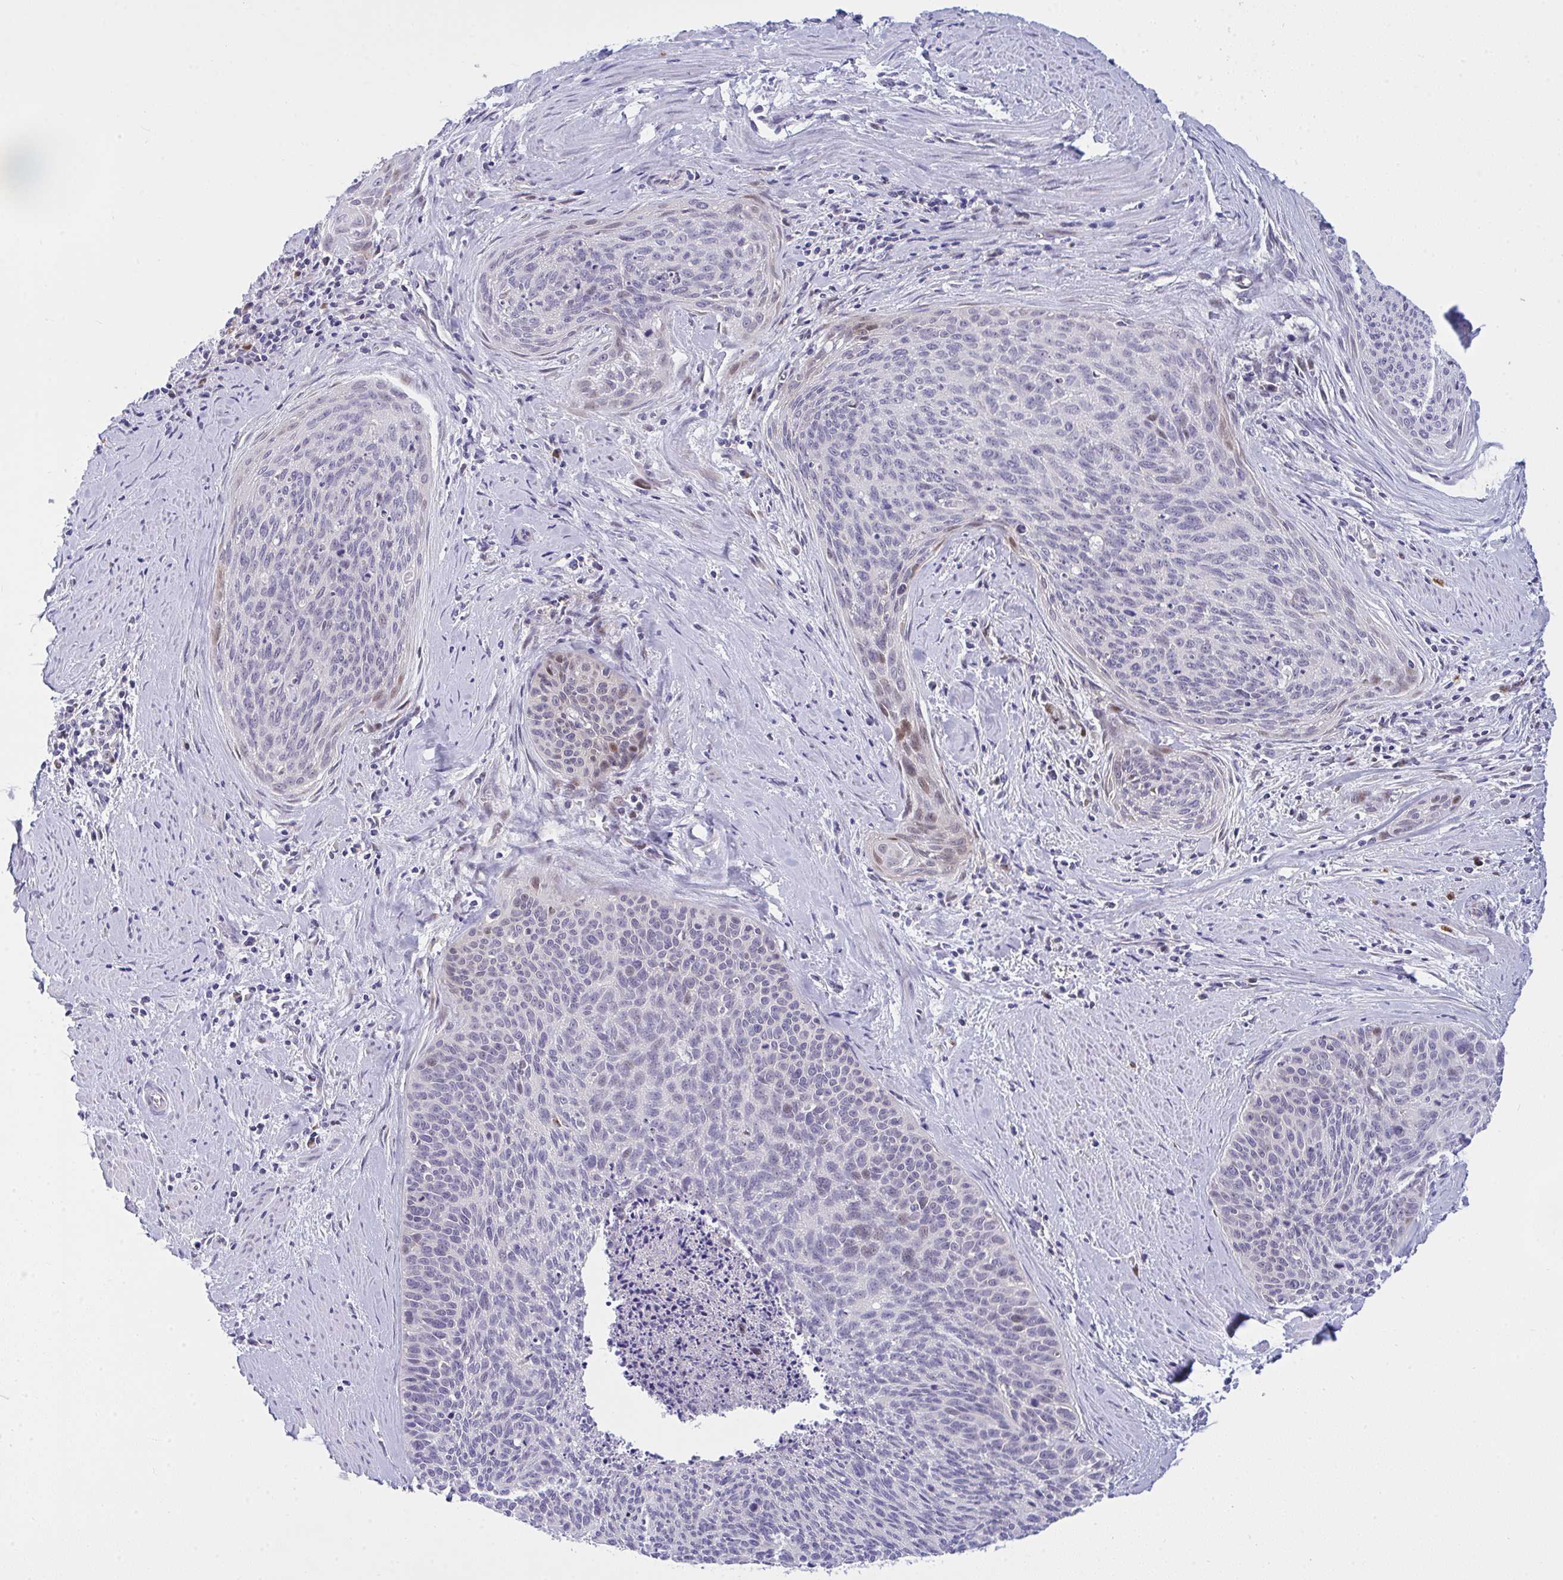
{"staining": {"intensity": "weak", "quantity": "<25%", "location": "nuclear"}, "tissue": "cervical cancer", "cell_type": "Tumor cells", "image_type": "cancer", "snomed": [{"axis": "morphology", "description": "Squamous cell carcinoma, NOS"}, {"axis": "topography", "description": "Cervix"}], "caption": "This image is of cervical squamous cell carcinoma stained with immunohistochemistry to label a protein in brown with the nuclei are counter-stained blue. There is no expression in tumor cells.", "gene": "ZNF554", "patient": {"sex": "female", "age": 55}}